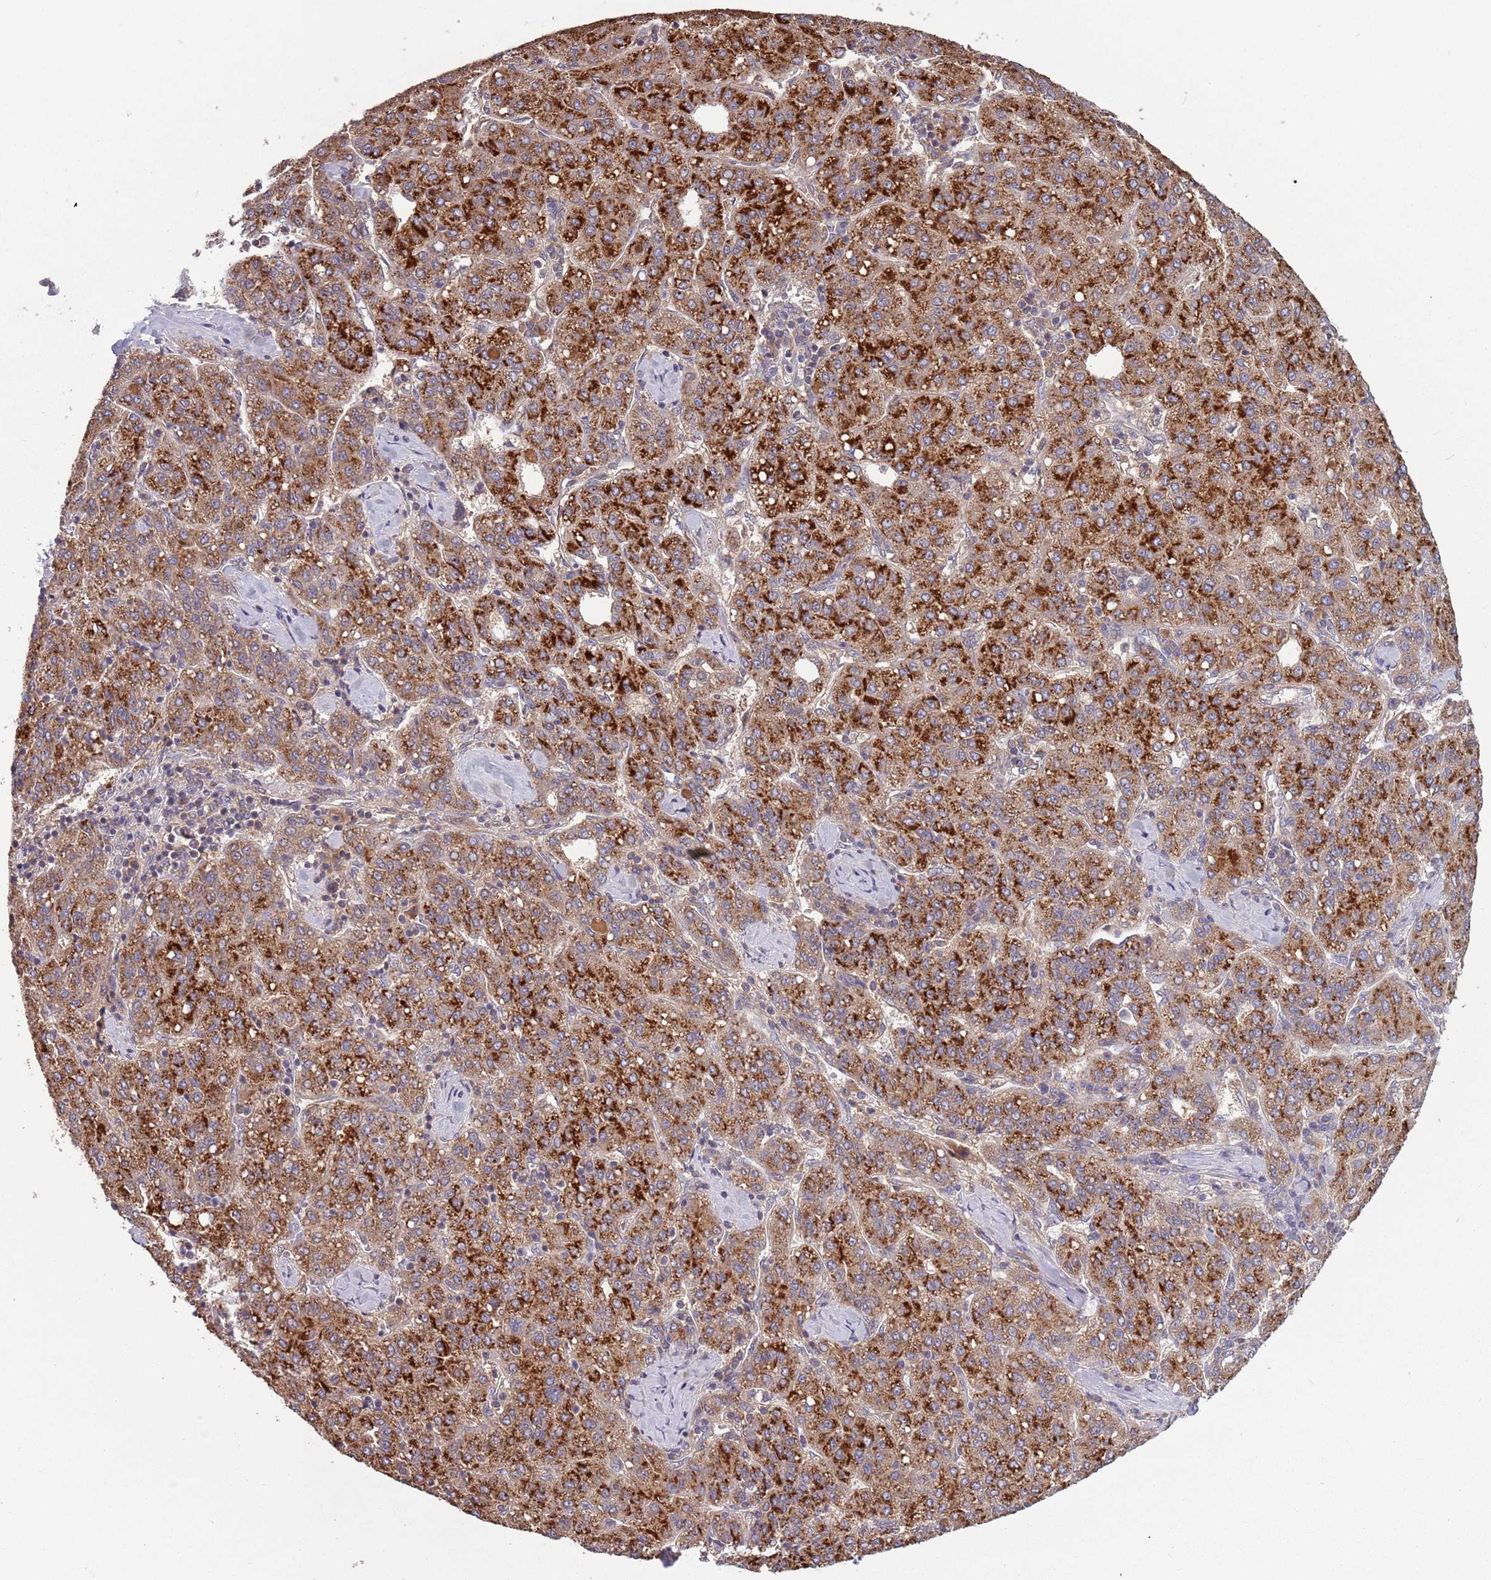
{"staining": {"intensity": "strong", "quantity": ">75%", "location": "cytoplasmic/membranous"}, "tissue": "liver cancer", "cell_type": "Tumor cells", "image_type": "cancer", "snomed": [{"axis": "morphology", "description": "Carcinoma, Hepatocellular, NOS"}, {"axis": "topography", "description": "Liver"}], "caption": "Immunohistochemistry staining of hepatocellular carcinoma (liver), which reveals high levels of strong cytoplasmic/membranous positivity in approximately >75% of tumor cells indicating strong cytoplasmic/membranous protein expression. The staining was performed using DAB (brown) for protein detection and nuclei were counterstained in hematoxylin (blue).", "gene": "USP32", "patient": {"sex": "male", "age": 65}}